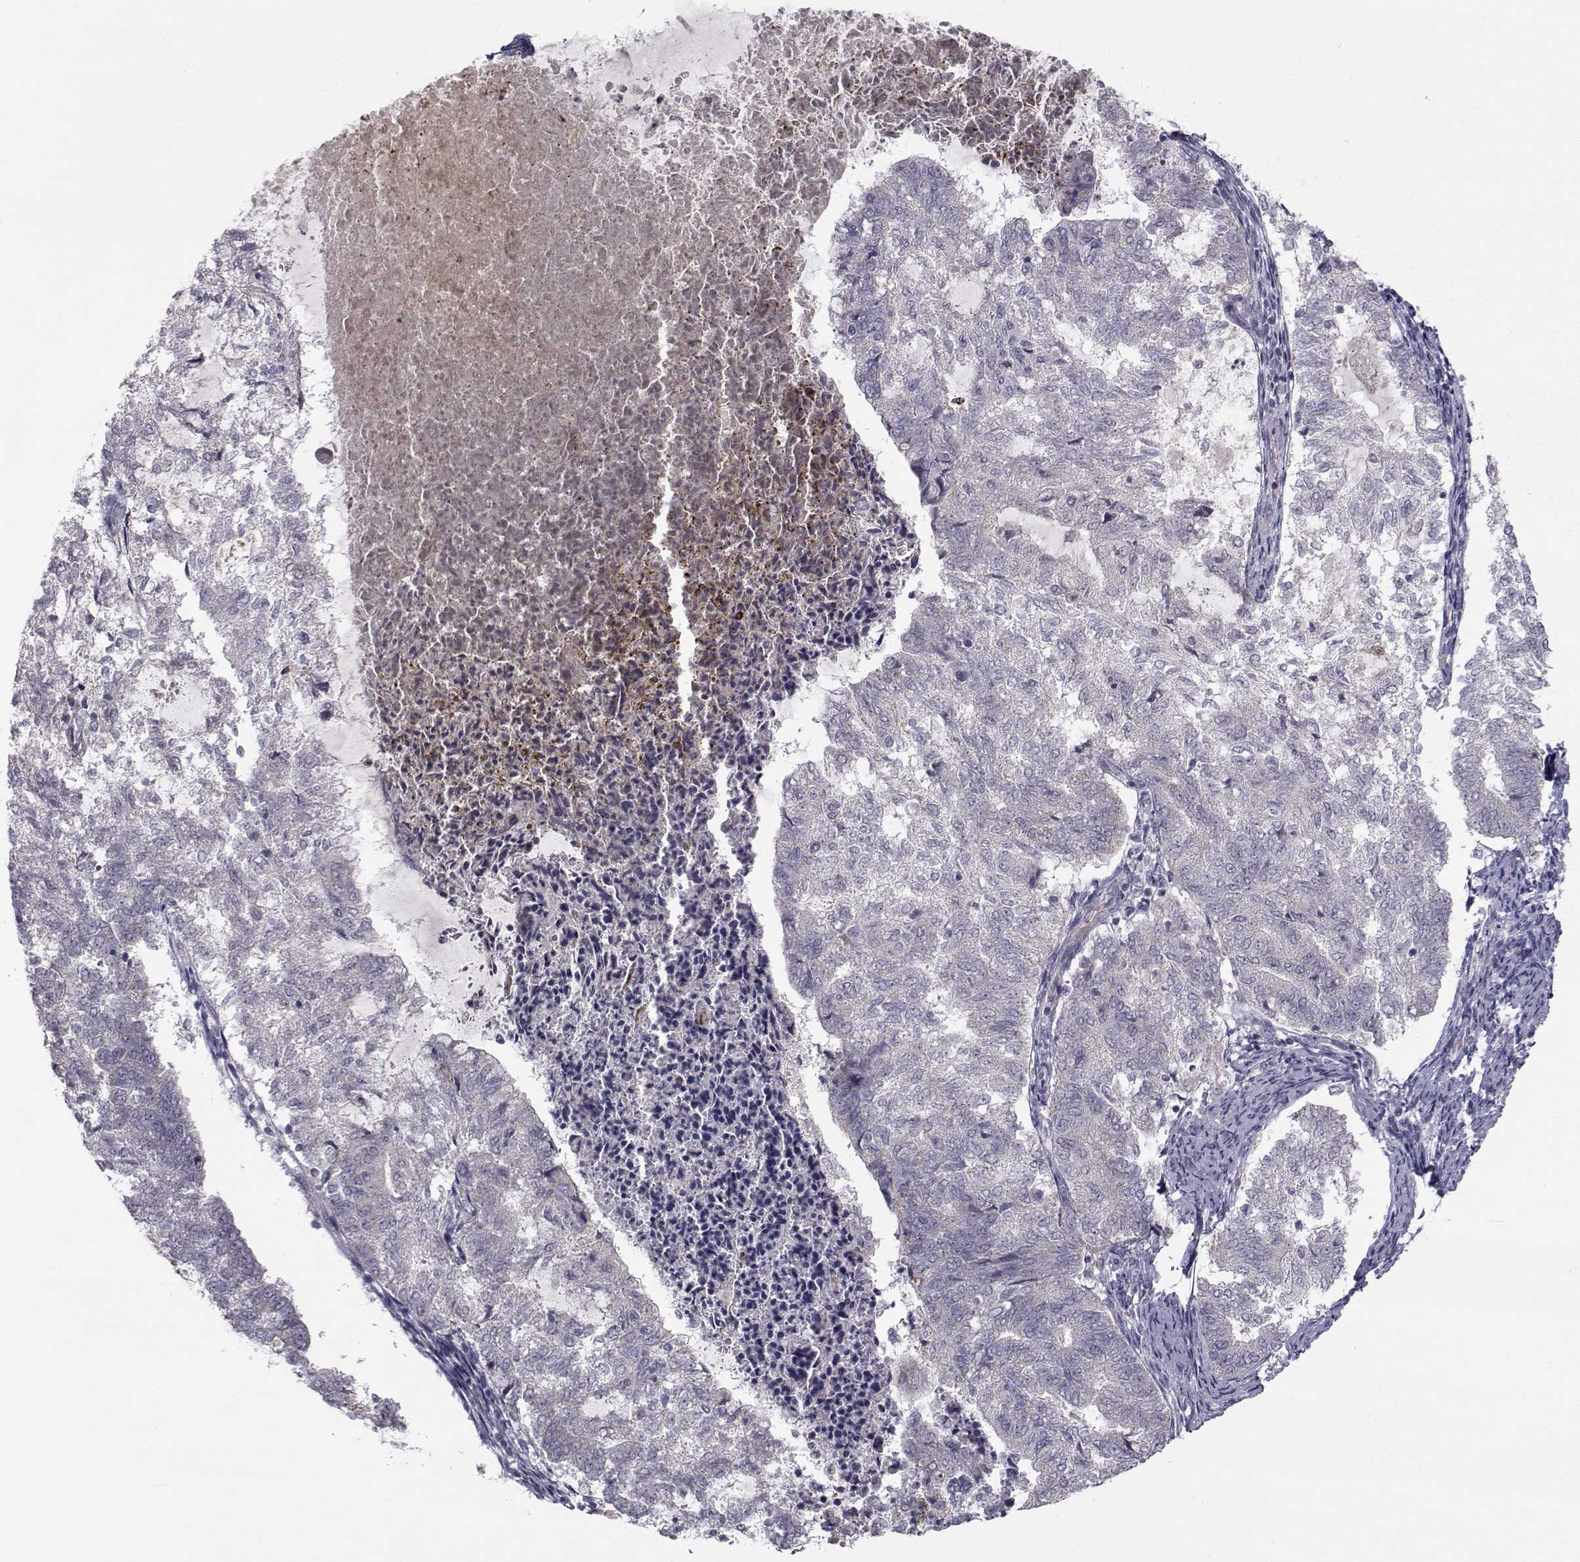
{"staining": {"intensity": "negative", "quantity": "none", "location": "none"}, "tissue": "endometrial cancer", "cell_type": "Tumor cells", "image_type": "cancer", "snomed": [{"axis": "morphology", "description": "Adenocarcinoma, NOS"}, {"axis": "topography", "description": "Endometrium"}], "caption": "This photomicrograph is of adenocarcinoma (endometrial) stained with immunohistochemistry (IHC) to label a protein in brown with the nuclei are counter-stained blue. There is no staining in tumor cells. Nuclei are stained in blue.", "gene": "ANGPT1", "patient": {"sex": "female", "age": 65}}